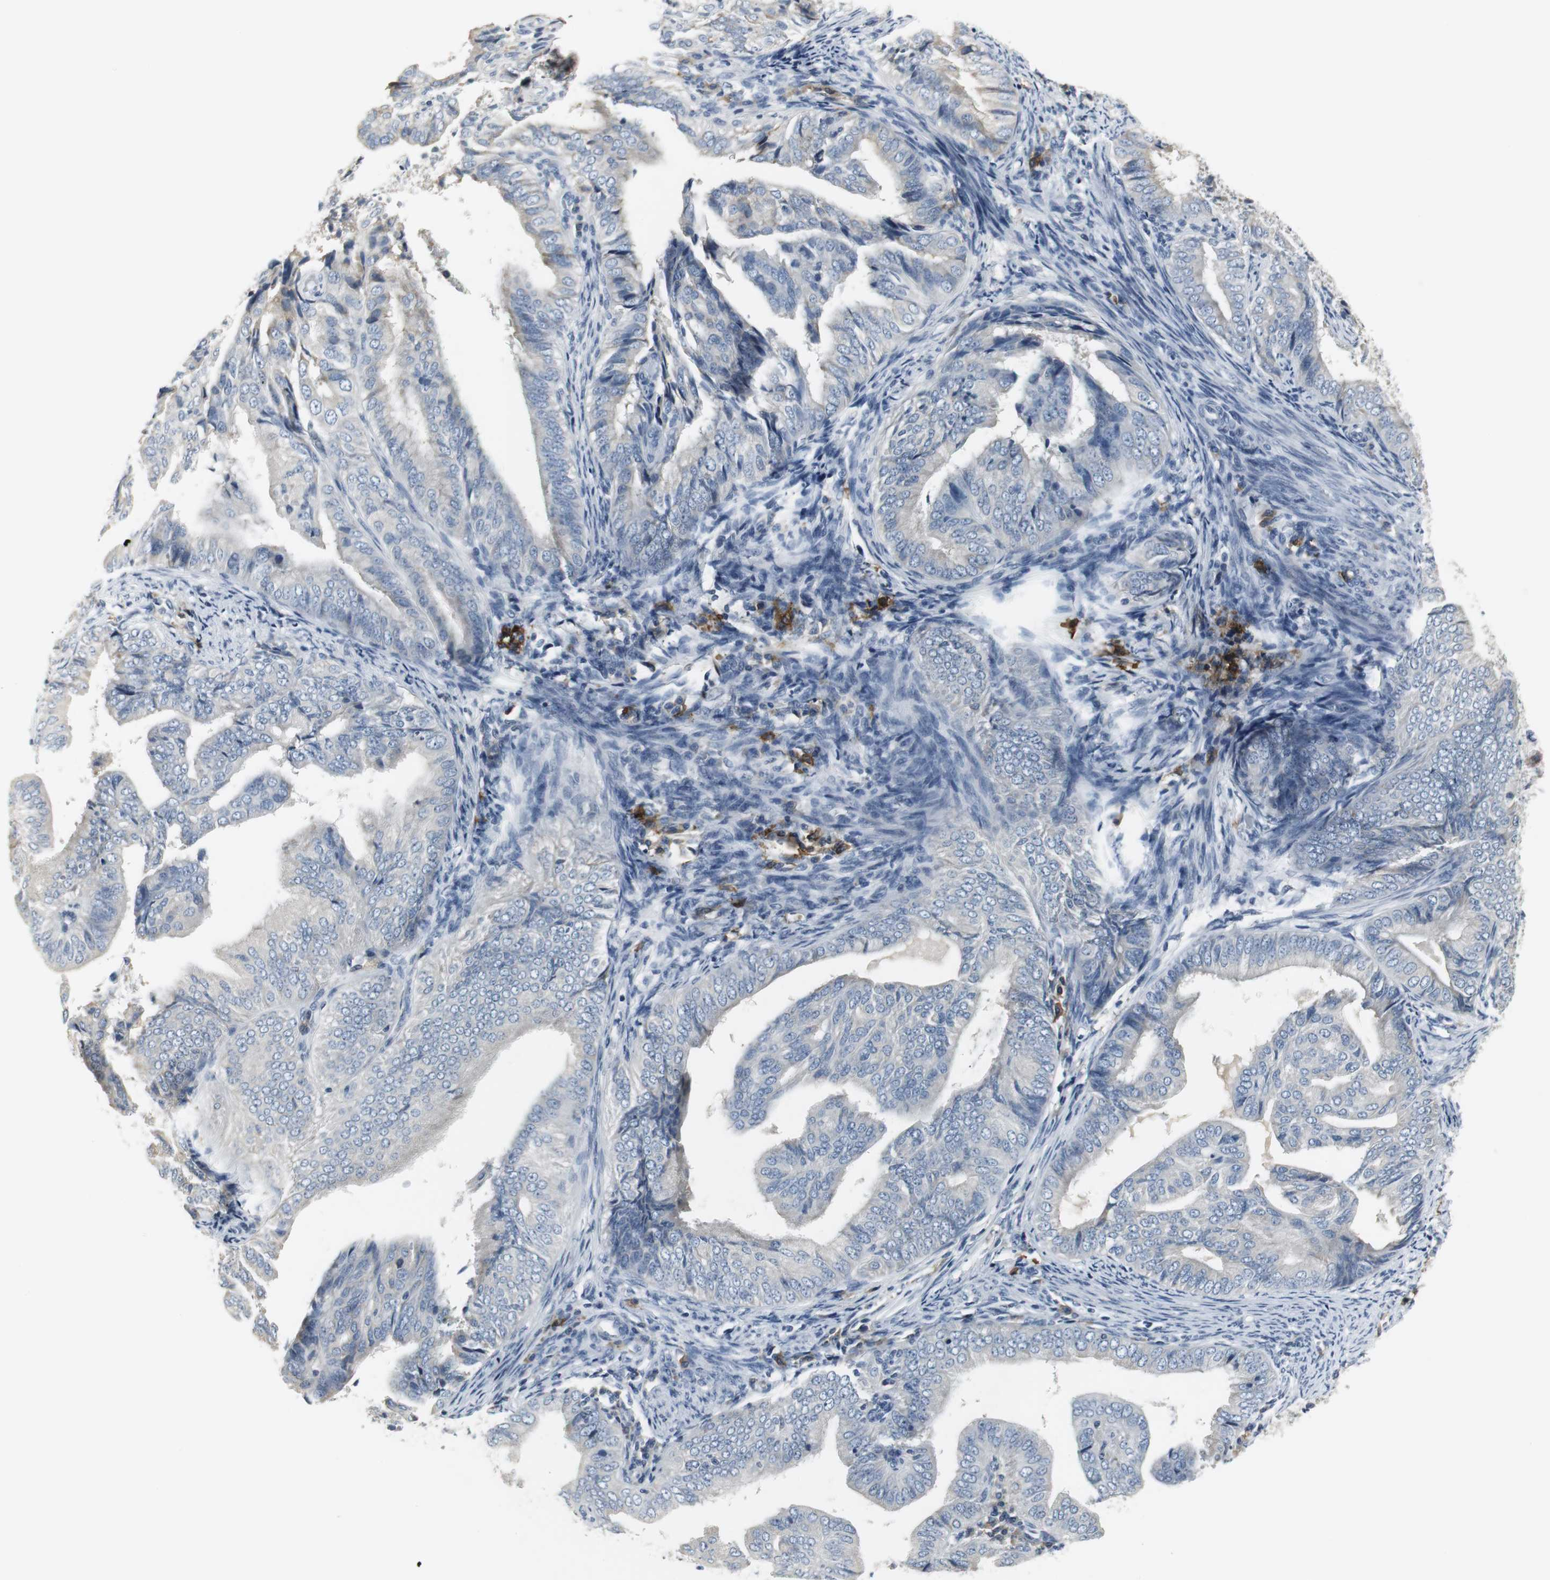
{"staining": {"intensity": "weak", "quantity": "<25%", "location": "cytoplasmic/membranous"}, "tissue": "endometrial cancer", "cell_type": "Tumor cells", "image_type": "cancer", "snomed": [{"axis": "morphology", "description": "Adenocarcinoma, NOS"}, {"axis": "topography", "description": "Endometrium"}], "caption": "Immunohistochemistry (IHC) histopathology image of neoplastic tissue: endometrial adenocarcinoma stained with DAB (3,3'-diaminobenzidine) shows no significant protein positivity in tumor cells.", "gene": "SLC2A5", "patient": {"sex": "female", "age": 58}}